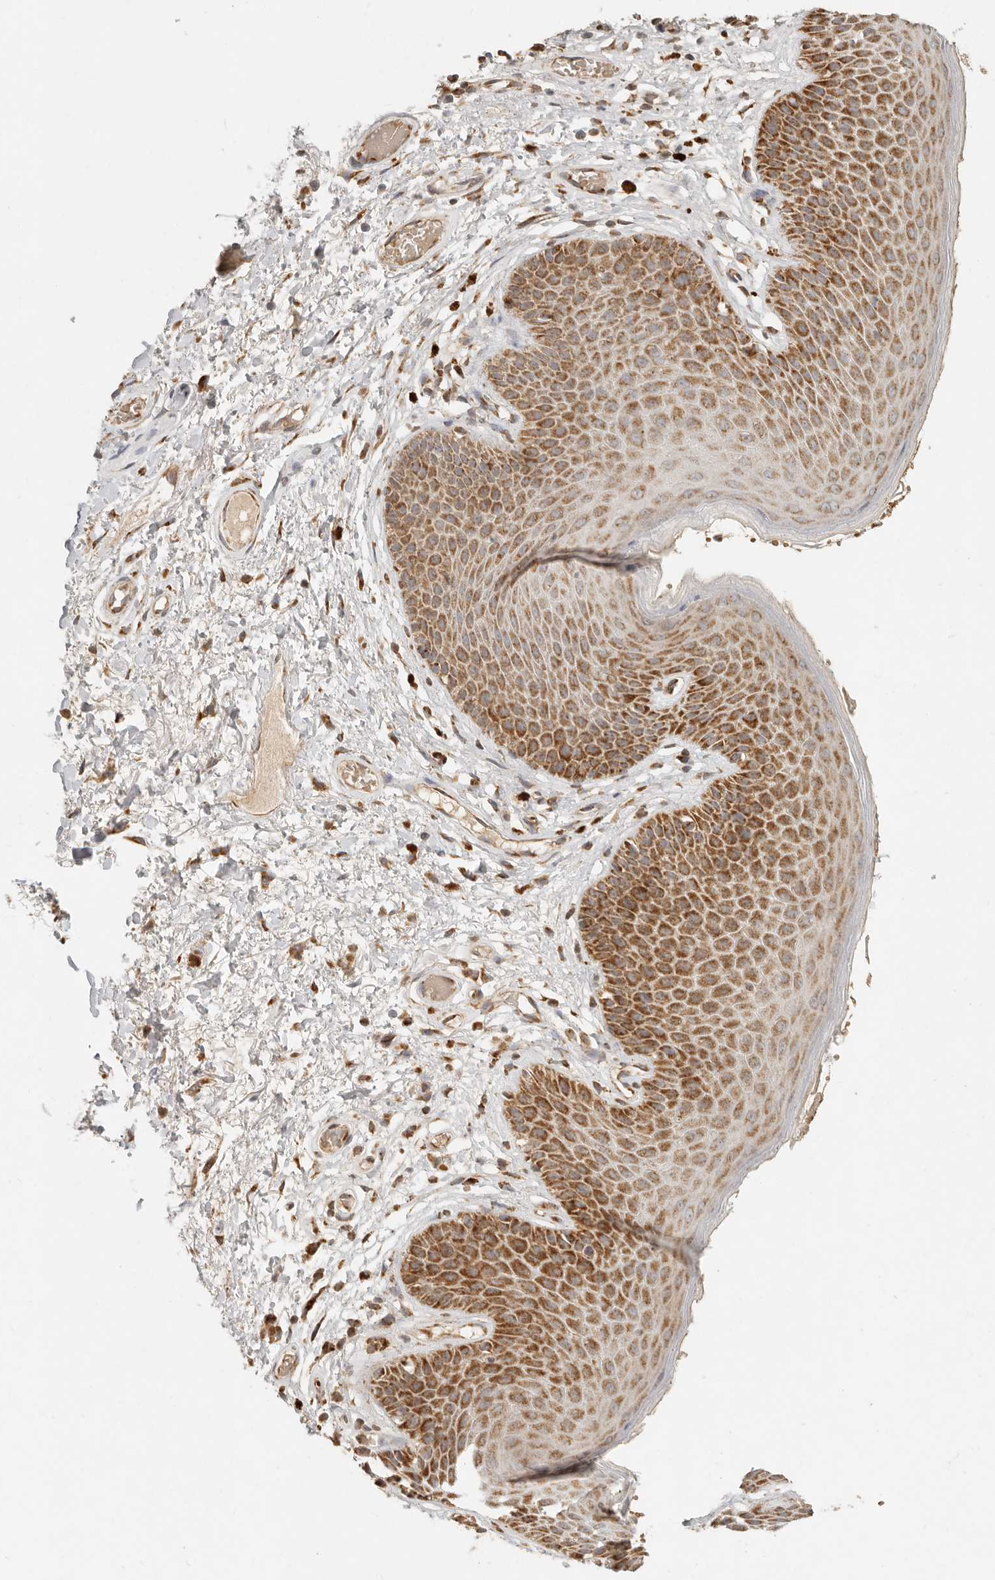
{"staining": {"intensity": "moderate", "quantity": ">75%", "location": "cytoplasmic/membranous"}, "tissue": "skin", "cell_type": "Epidermal cells", "image_type": "normal", "snomed": [{"axis": "morphology", "description": "Normal tissue, NOS"}, {"axis": "topography", "description": "Anal"}], "caption": "A medium amount of moderate cytoplasmic/membranous positivity is seen in approximately >75% of epidermal cells in normal skin.", "gene": "MRPL55", "patient": {"sex": "male", "age": 74}}